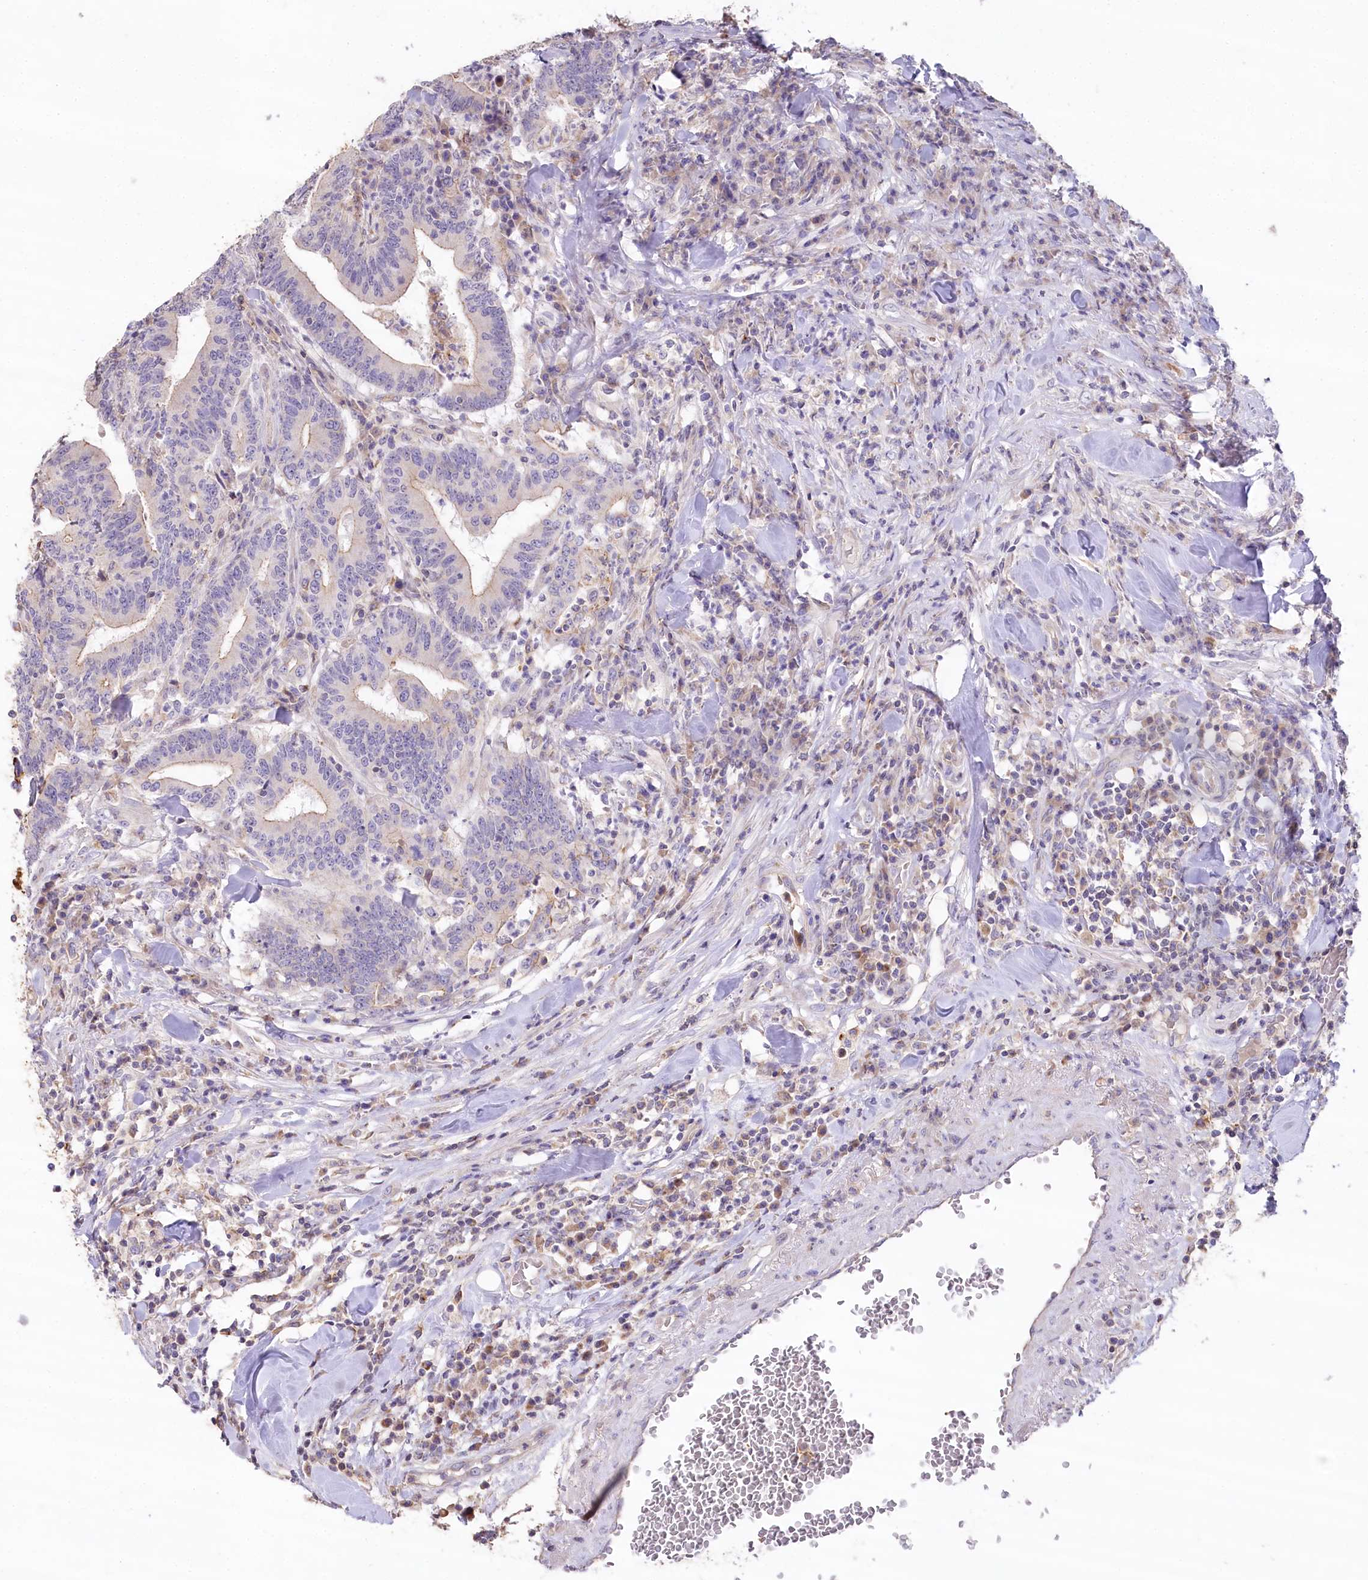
{"staining": {"intensity": "negative", "quantity": "none", "location": "none"}, "tissue": "colorectal cancer", "cell_type": "Tumor cells", "image_type": "cancer", "snomed": [{"axis": "morphology", "description": "Adenocarcinoma, NOS"}, {"axis": "topography", "description": "Colon"}], "caption": "Adenocarcinoma (colorectal) was stained to show a protein in brown. There is no significant positivity in tumor cells.", "gene": "SLC6A11", "patient": {"sex": "female", "age": 66}}